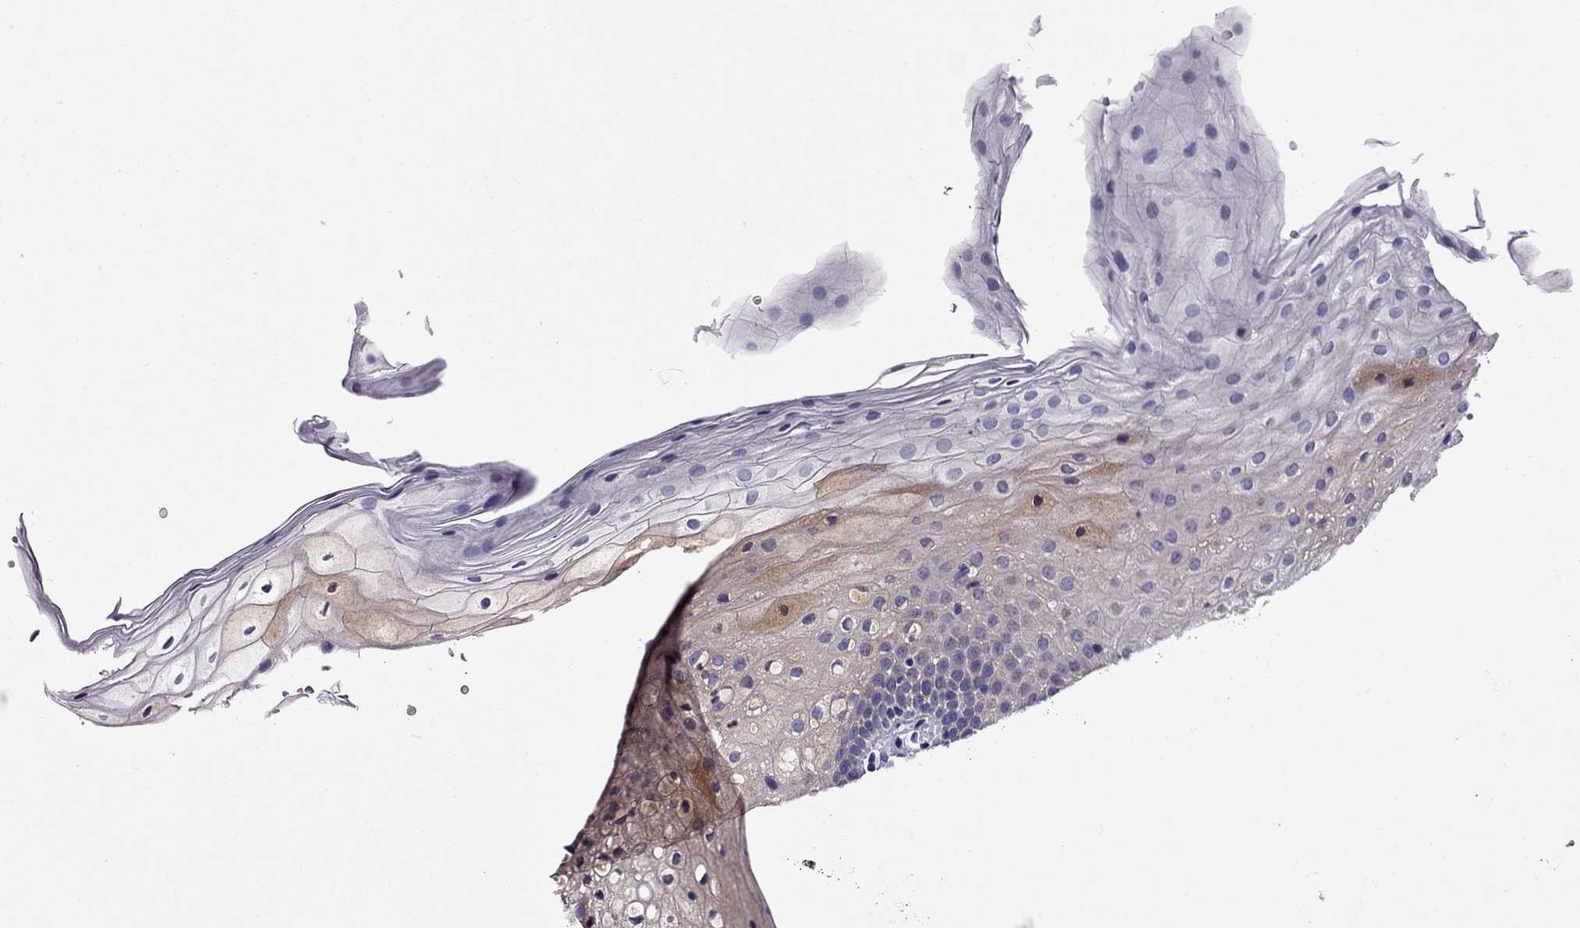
{"staining": {"intensity": "negative", "quantity": "none", "location": "none"}, "tissue": "oral mucosa", "cell_type": "Squamous epithelial cells", "image_type": "normal", "snomed": [{"axis": "morphology", "description": "Normal tissue, NOS"}, {"axis": "topography", "description": "Oral tissue"}, {"axis": "topography", "description": "Tounge, NOS"}], "caption": "The histopathology image shows no staining of squamous epithelial cells in unremarkable oral mucosa. (Immunohistochemistry, brightfield microscopy, high magnification).", "gene": "PI16", "patient": {"sex": "female", "age": 83}}